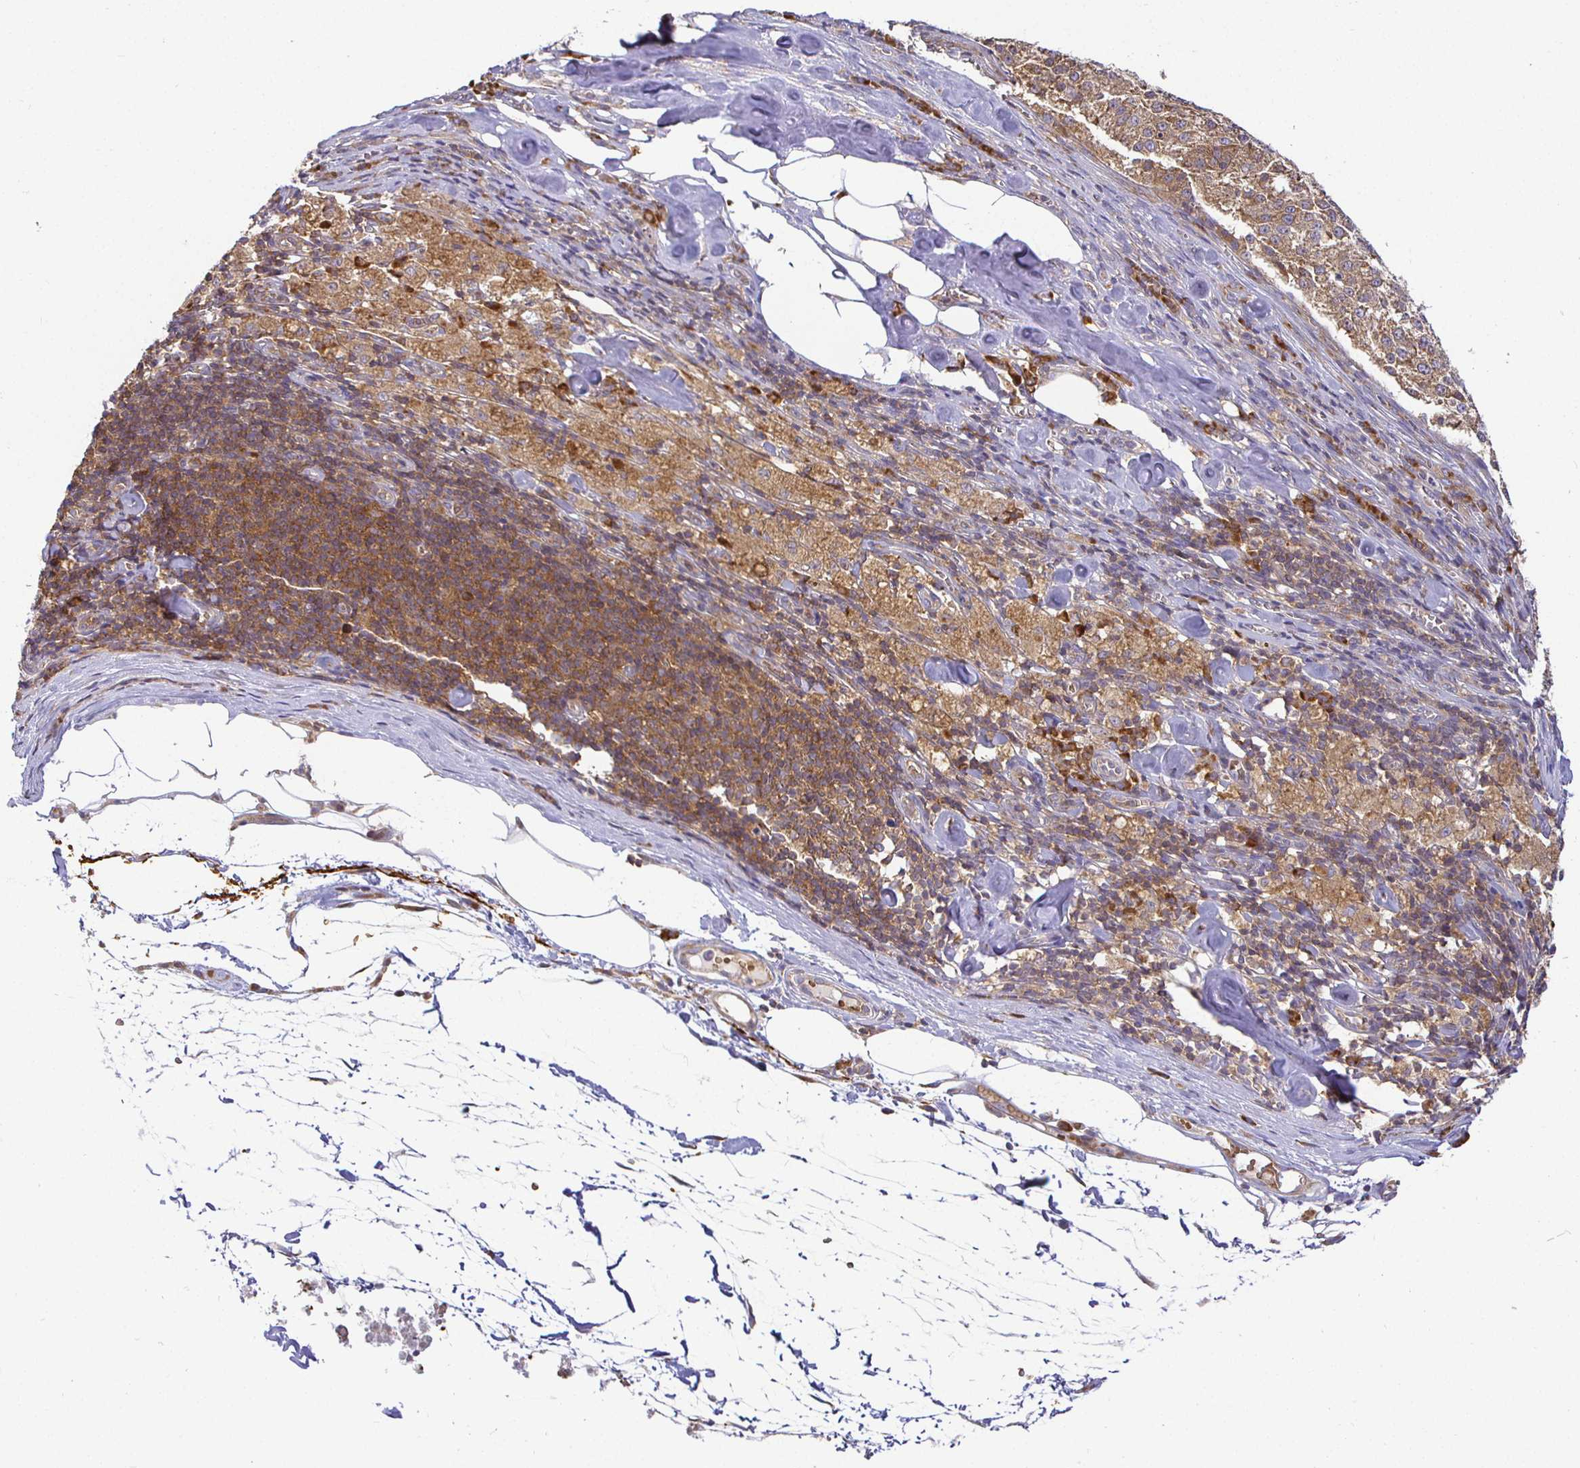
{"staining": {"intensity": "moderate", "quantity": ">75%", "location": "cytoplasmic/membranous"}, "tissue": "melanoma", "cell_type": "Tumor cells", "image_type": "cancer", "snomed": [{"axis": "morphology", "description": "Malignant melanoma, Metastatic site"}, {"axis": "topography", "description": "Lymph node"}], "caption": "This photomicrograph demonstrates malignant melanoma (metastatic site) stained with IHC to label a protein in brown. The cytoplasmic/membranous of tumor cells show moderate positivity for the protein. Nuclei are counter-stained blue.", "gene": "IRAK1", "patient": {"sex": "female", "age": 64}}